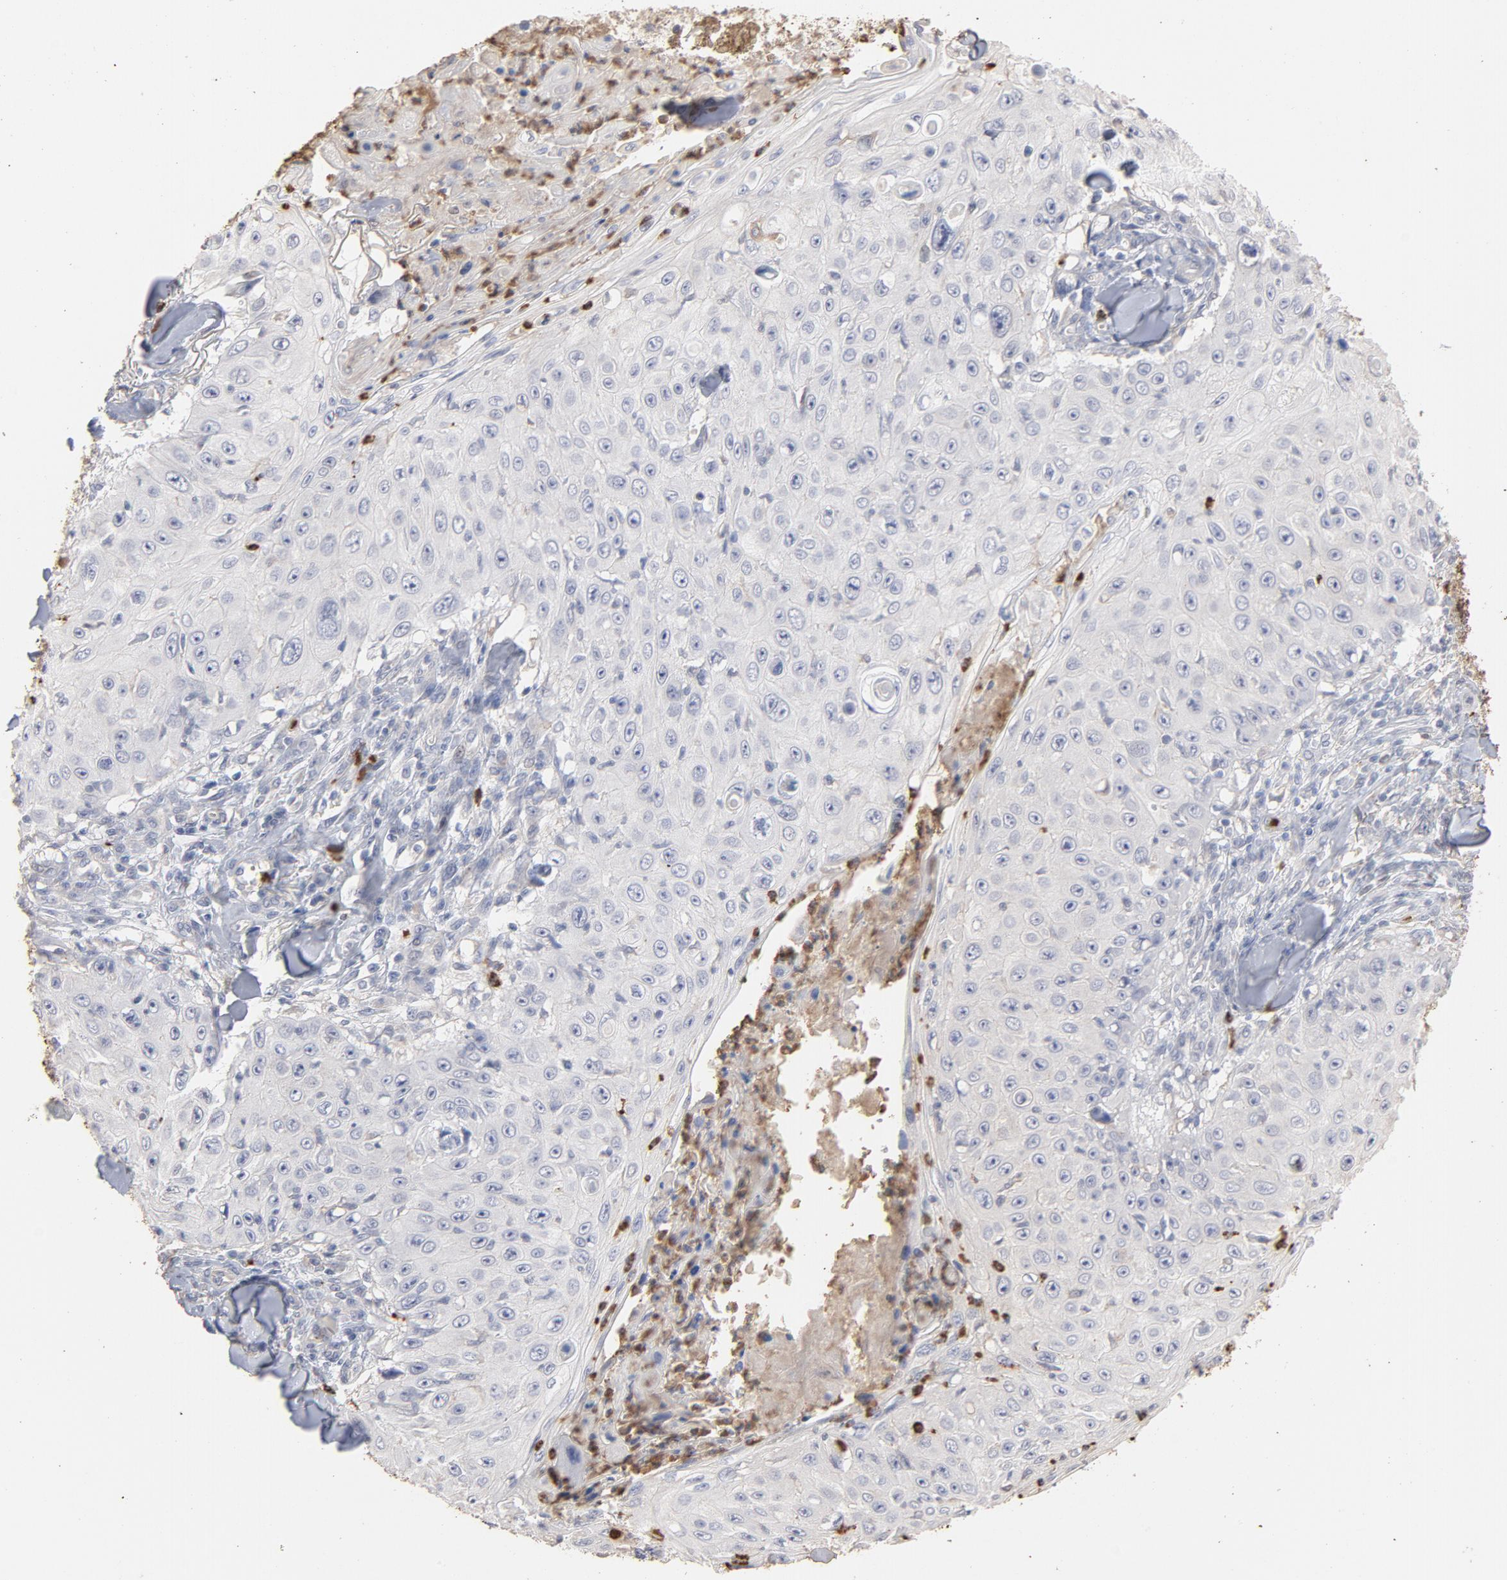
{"staining": {"intensity": "negative", "quantity": "none", "location": "none"}, "tissue": "skin cancer", "cell_type": "Tumor cells", "image_type": "cancer", "snomed": [{"axis": "morphology", "description": "Squamous cell carcinoma, NOS"}, {"axis": "topography", "description": "Skin"}], "caption": "A high-resolution image shows immunohistochemistry (IHC) staining of skin cancer, which reveals no significant staining in tumor cells. Nuclei are stained in blue.", "gene": "PNMA1", "patient": {"sex": "male", "age": 86}}